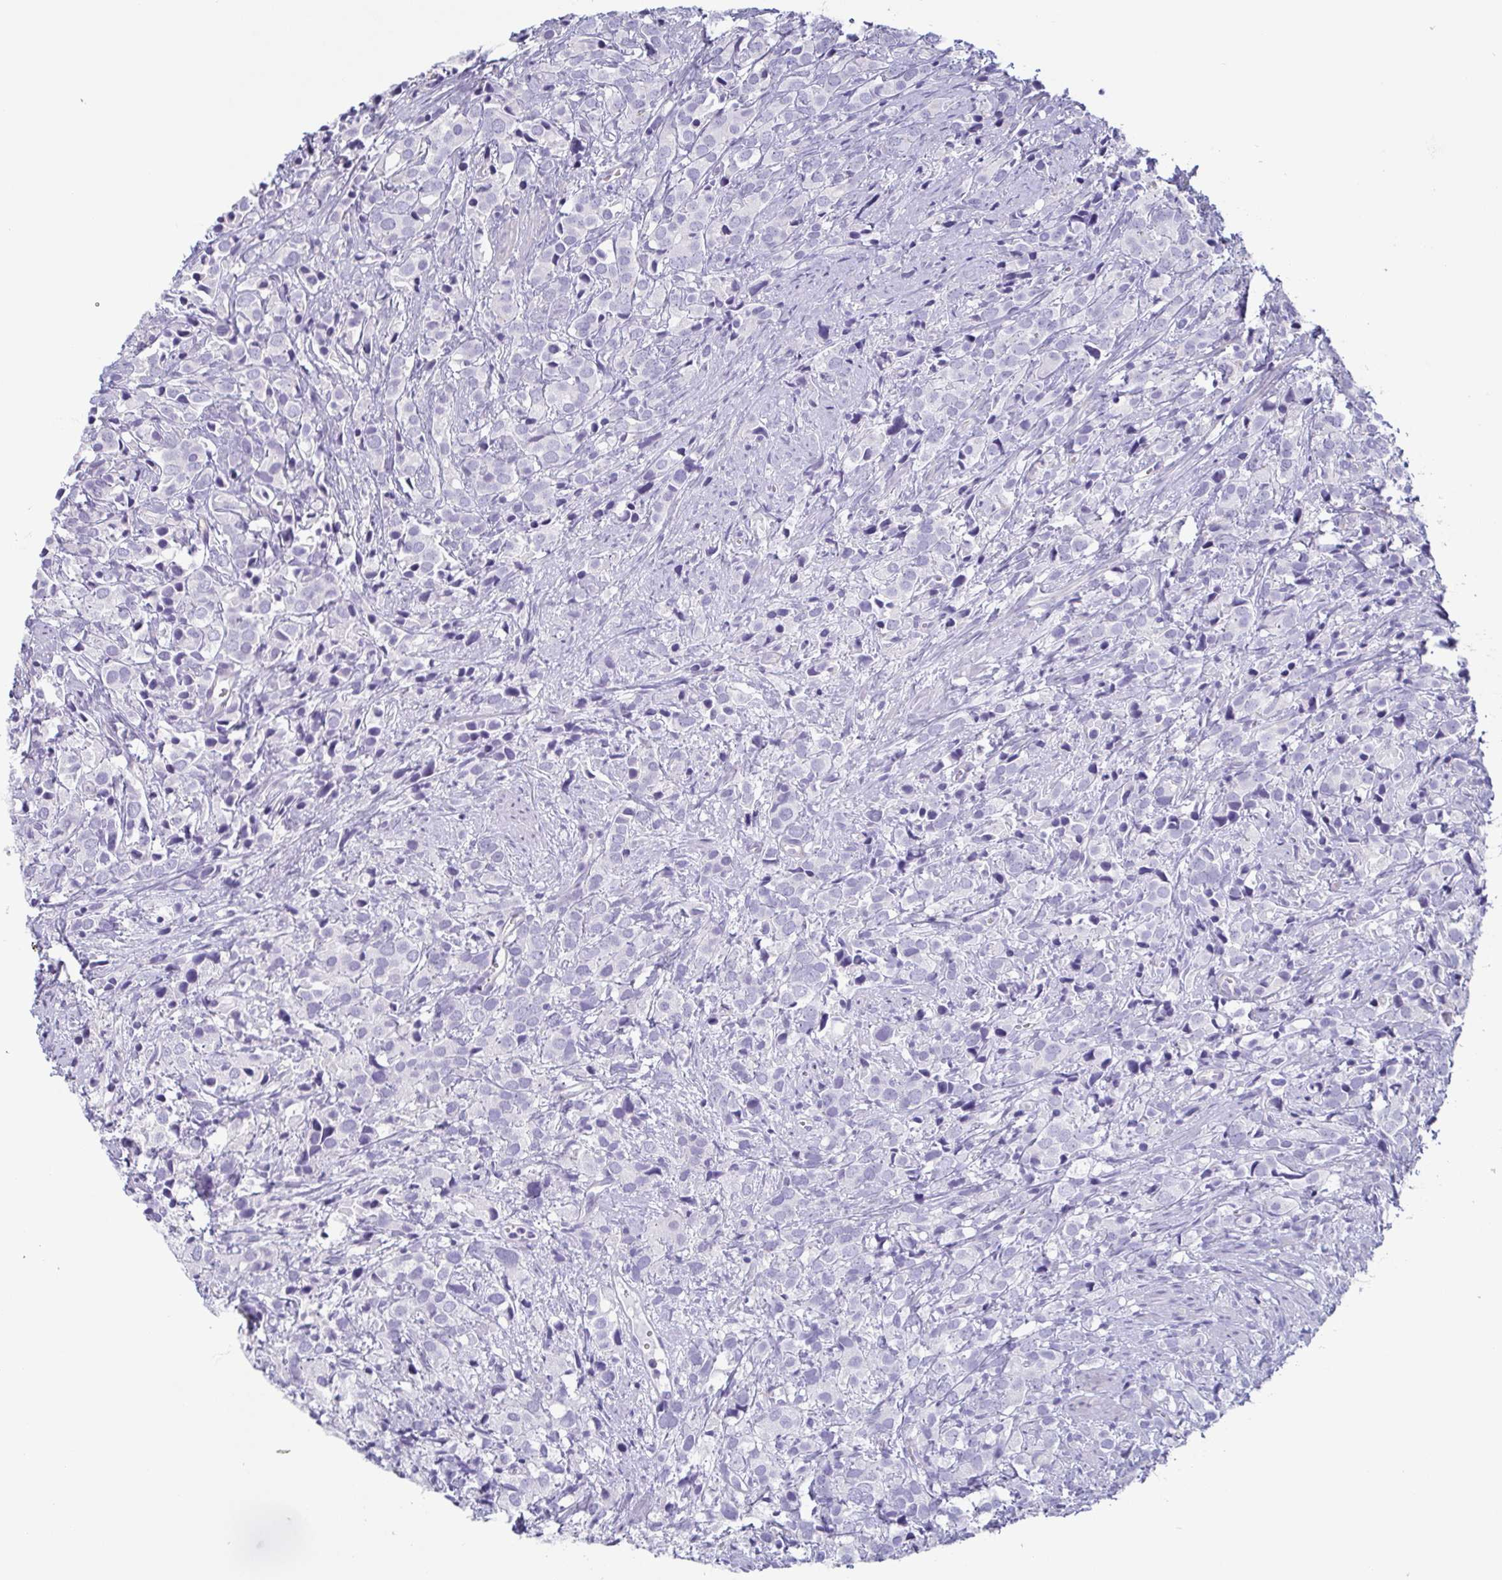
{"staining": {"intensity": "negative", "quantity": "none", "location": "none"}, "tissue": "prostate cancer", "cell_type": "Tumor cells", "image_type": "cancer", "snomed": [{"axis": "morphology", "description": "Adenocarcinoma, High grade"}, {"axis": "topography", "description": "Prostate"}], "caption": "Prostate cancer (high-grade adenocarcinoma) stained for a protein using IHC demonstrates no staining tumor cells.", "gene": "PRR4", "patient": {"sex": "male", "age": 86}}